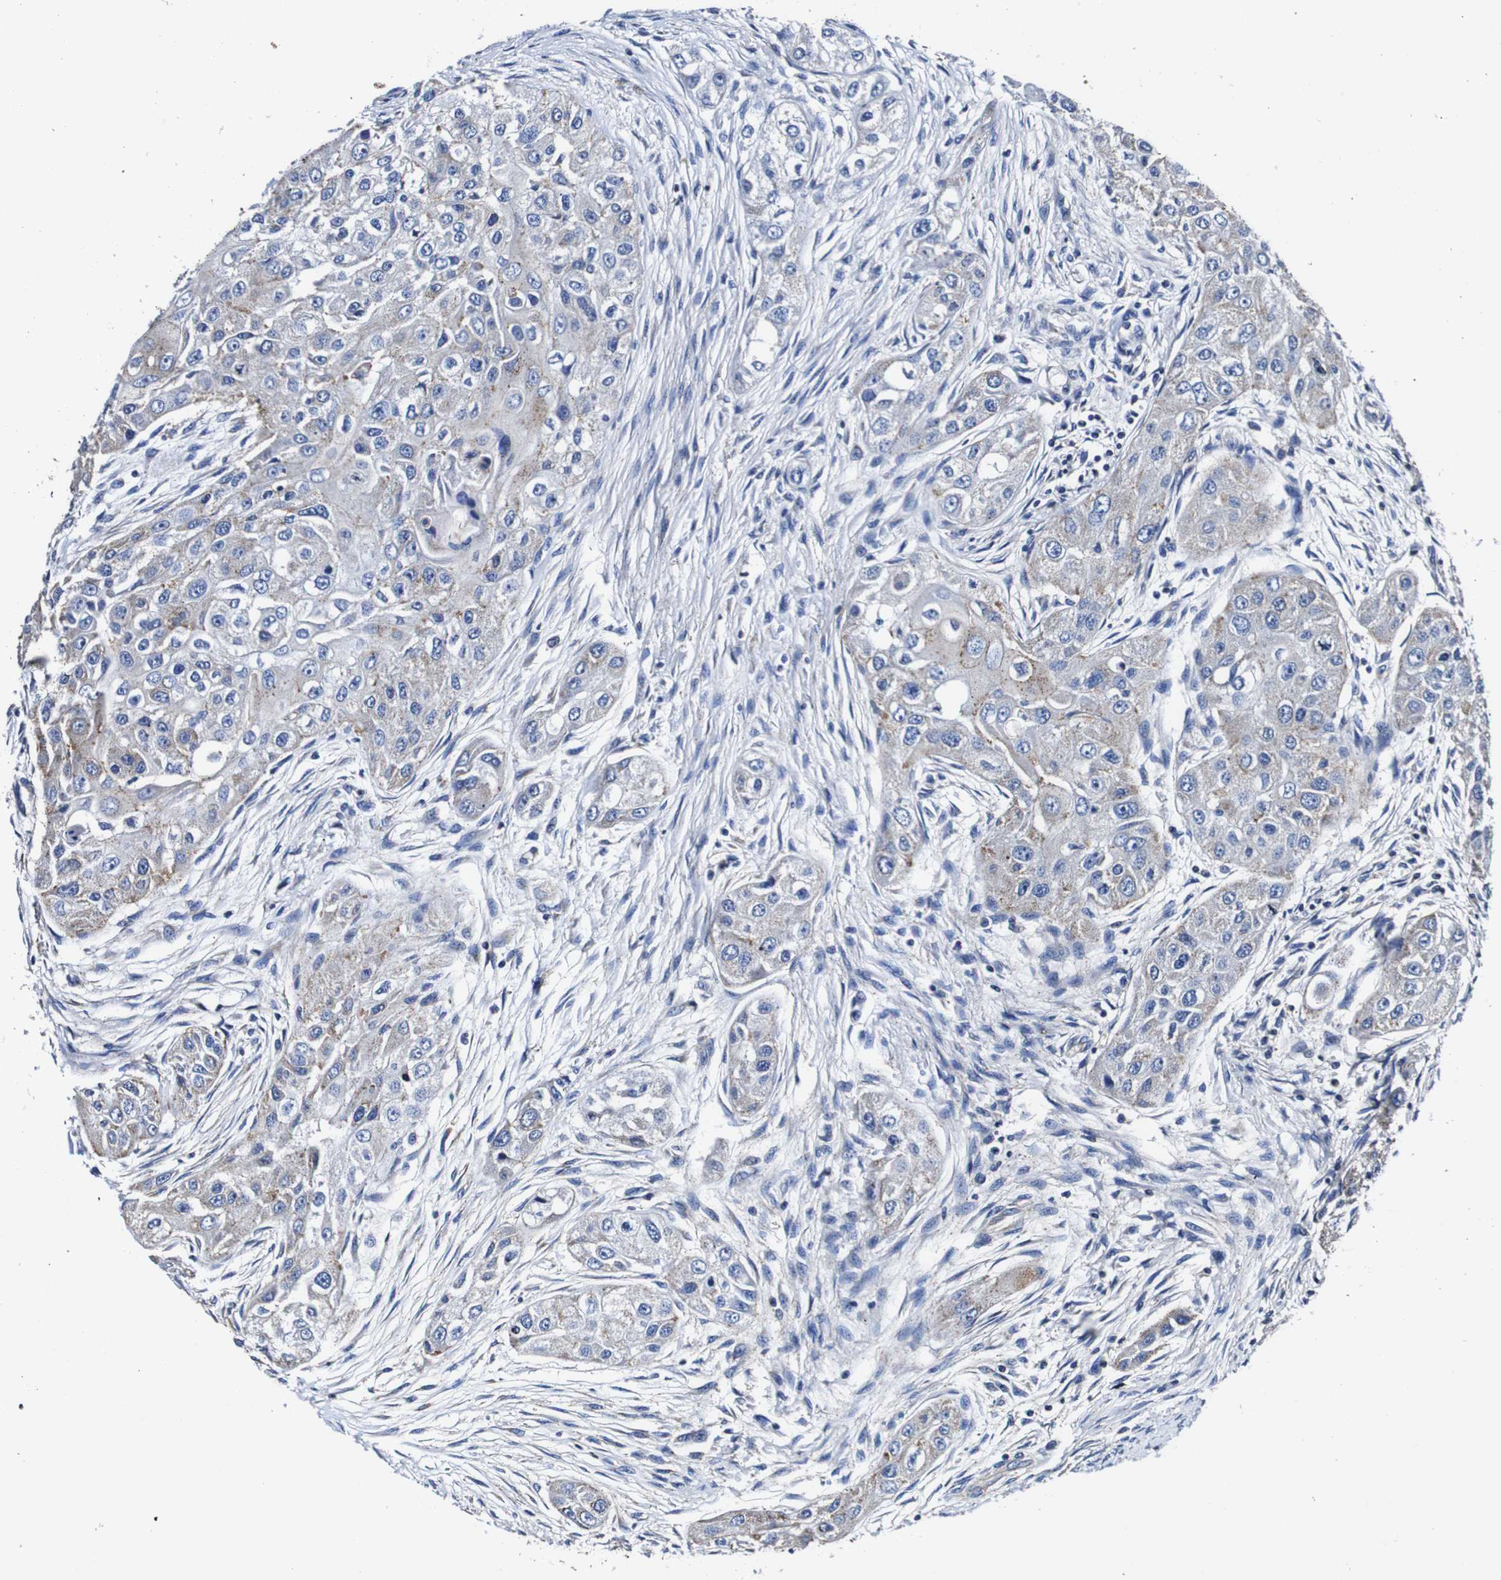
{"staining": {"intensity": "weak", "quantity": "<25%", "location": "cytoplasmic/membranous"}, "tissue": "head and neck cancer", "cell_type": "Tumor cells", "image_type": "cancer", "snomed": [{"axis": "morphology", "description": "Normal tissue, NOS"}, {"axis": "morphology", "description": "Squamous cell carcinoma, NOS"}, {"axis": "topography", "description": "Skeletal muscle"}, {"axis": "topography", "description": "Head-Neck"}], "caption": "The micrograph reveals no staining of tumor cells in head and neck cancer.", "gene": "PDCD6IP", "patient": {"sex": "male", "age": 51}}